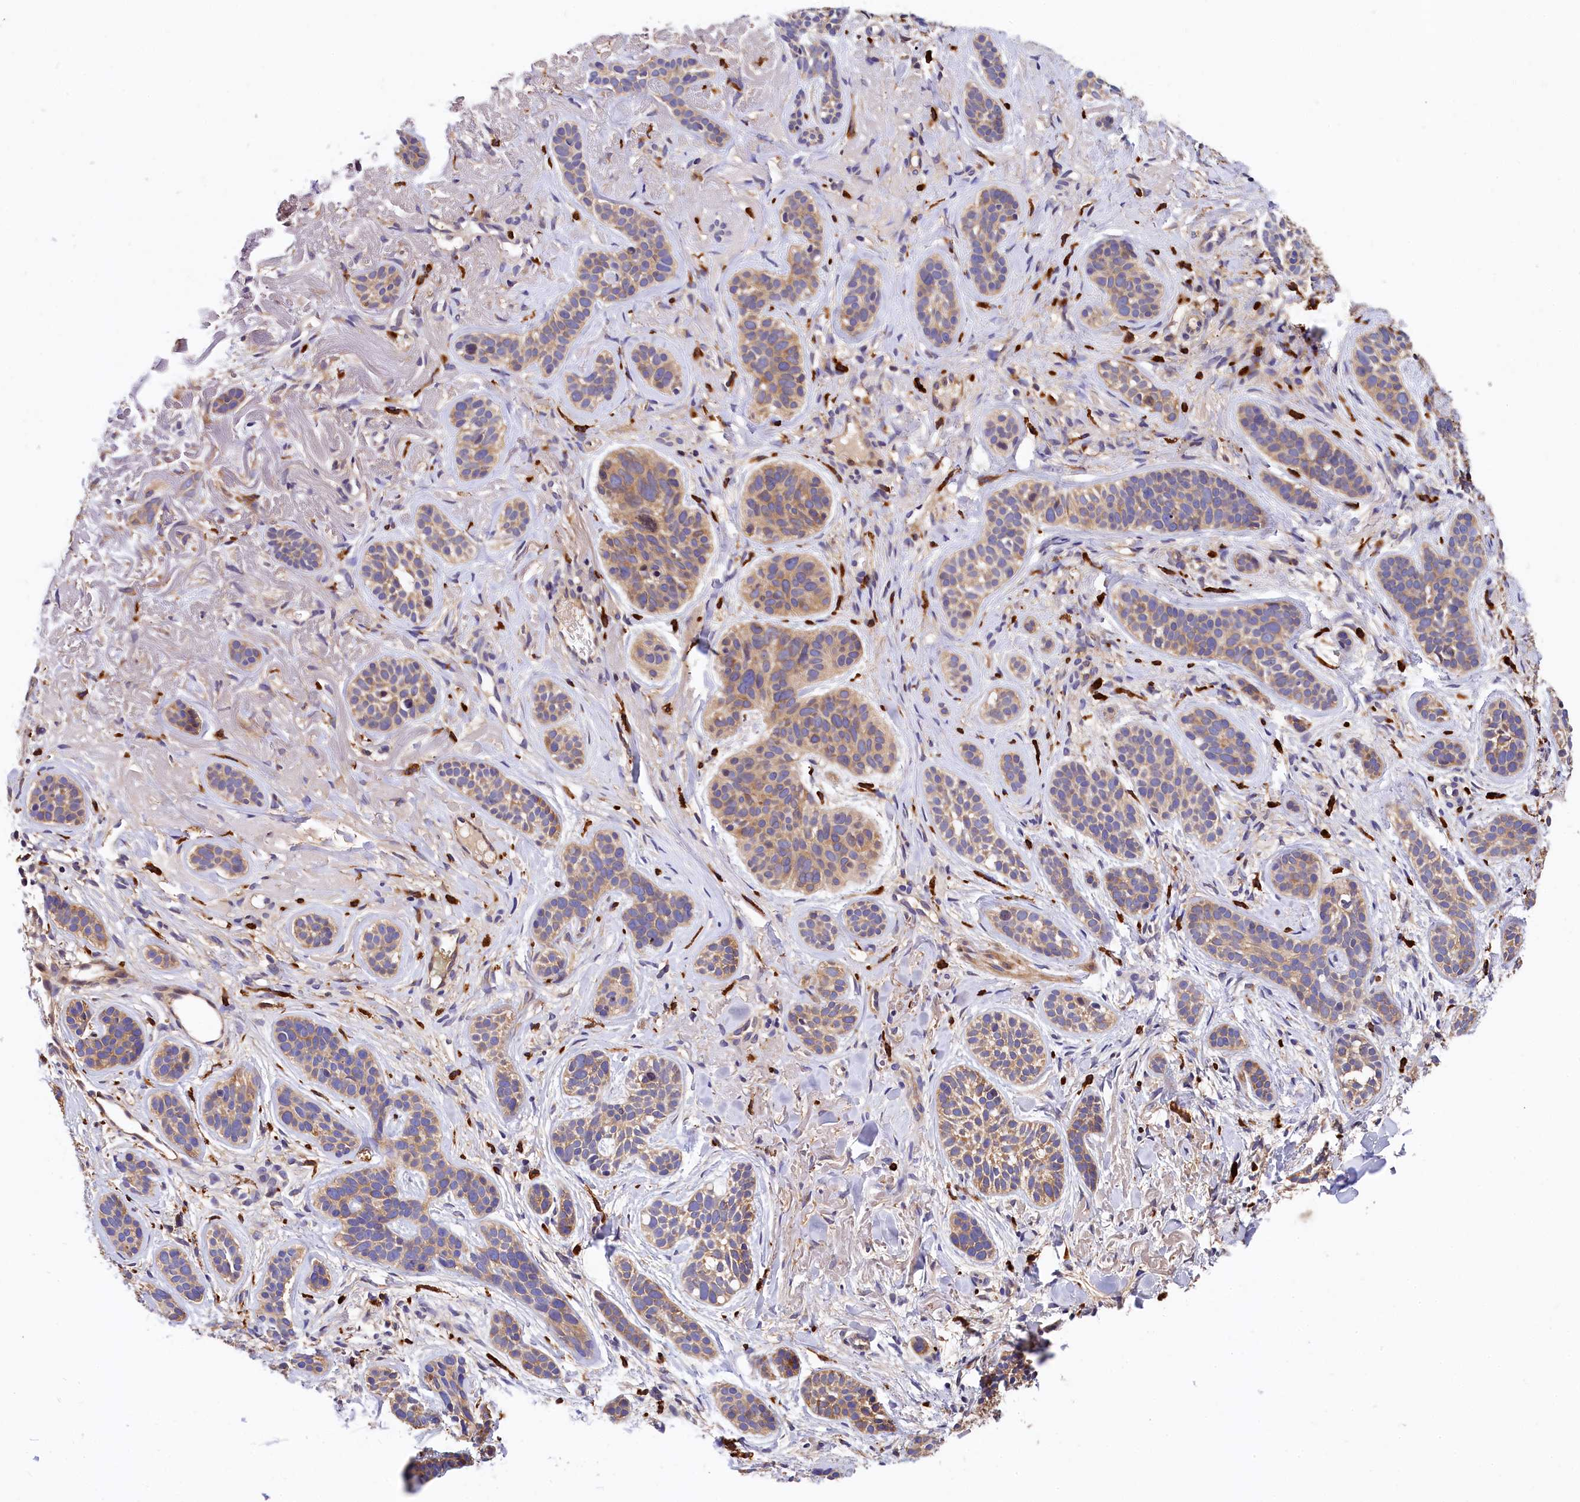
{"staining": {"intensity": "moderate", "quantity": "25%-75%", "location": "cytoplasmic/membranous"}, "tissue": "skin cancer", "cell_type": "Tumor cells", "image_type": "cancer", "snomed": [{"axis": "morphology", "description": "Basal cell carcinoma"}, {"axis": "topography", "description": "Skin"}], "caption": "Human skin cancer (basal cell carcinoma) stained for a protein (brown) displays moderate cytoplasmic/membranous positive staining in about 25%-75% of tumor cells.", "gene": "EPS8L2", "patient": {"sex": "male", "age": 71}}